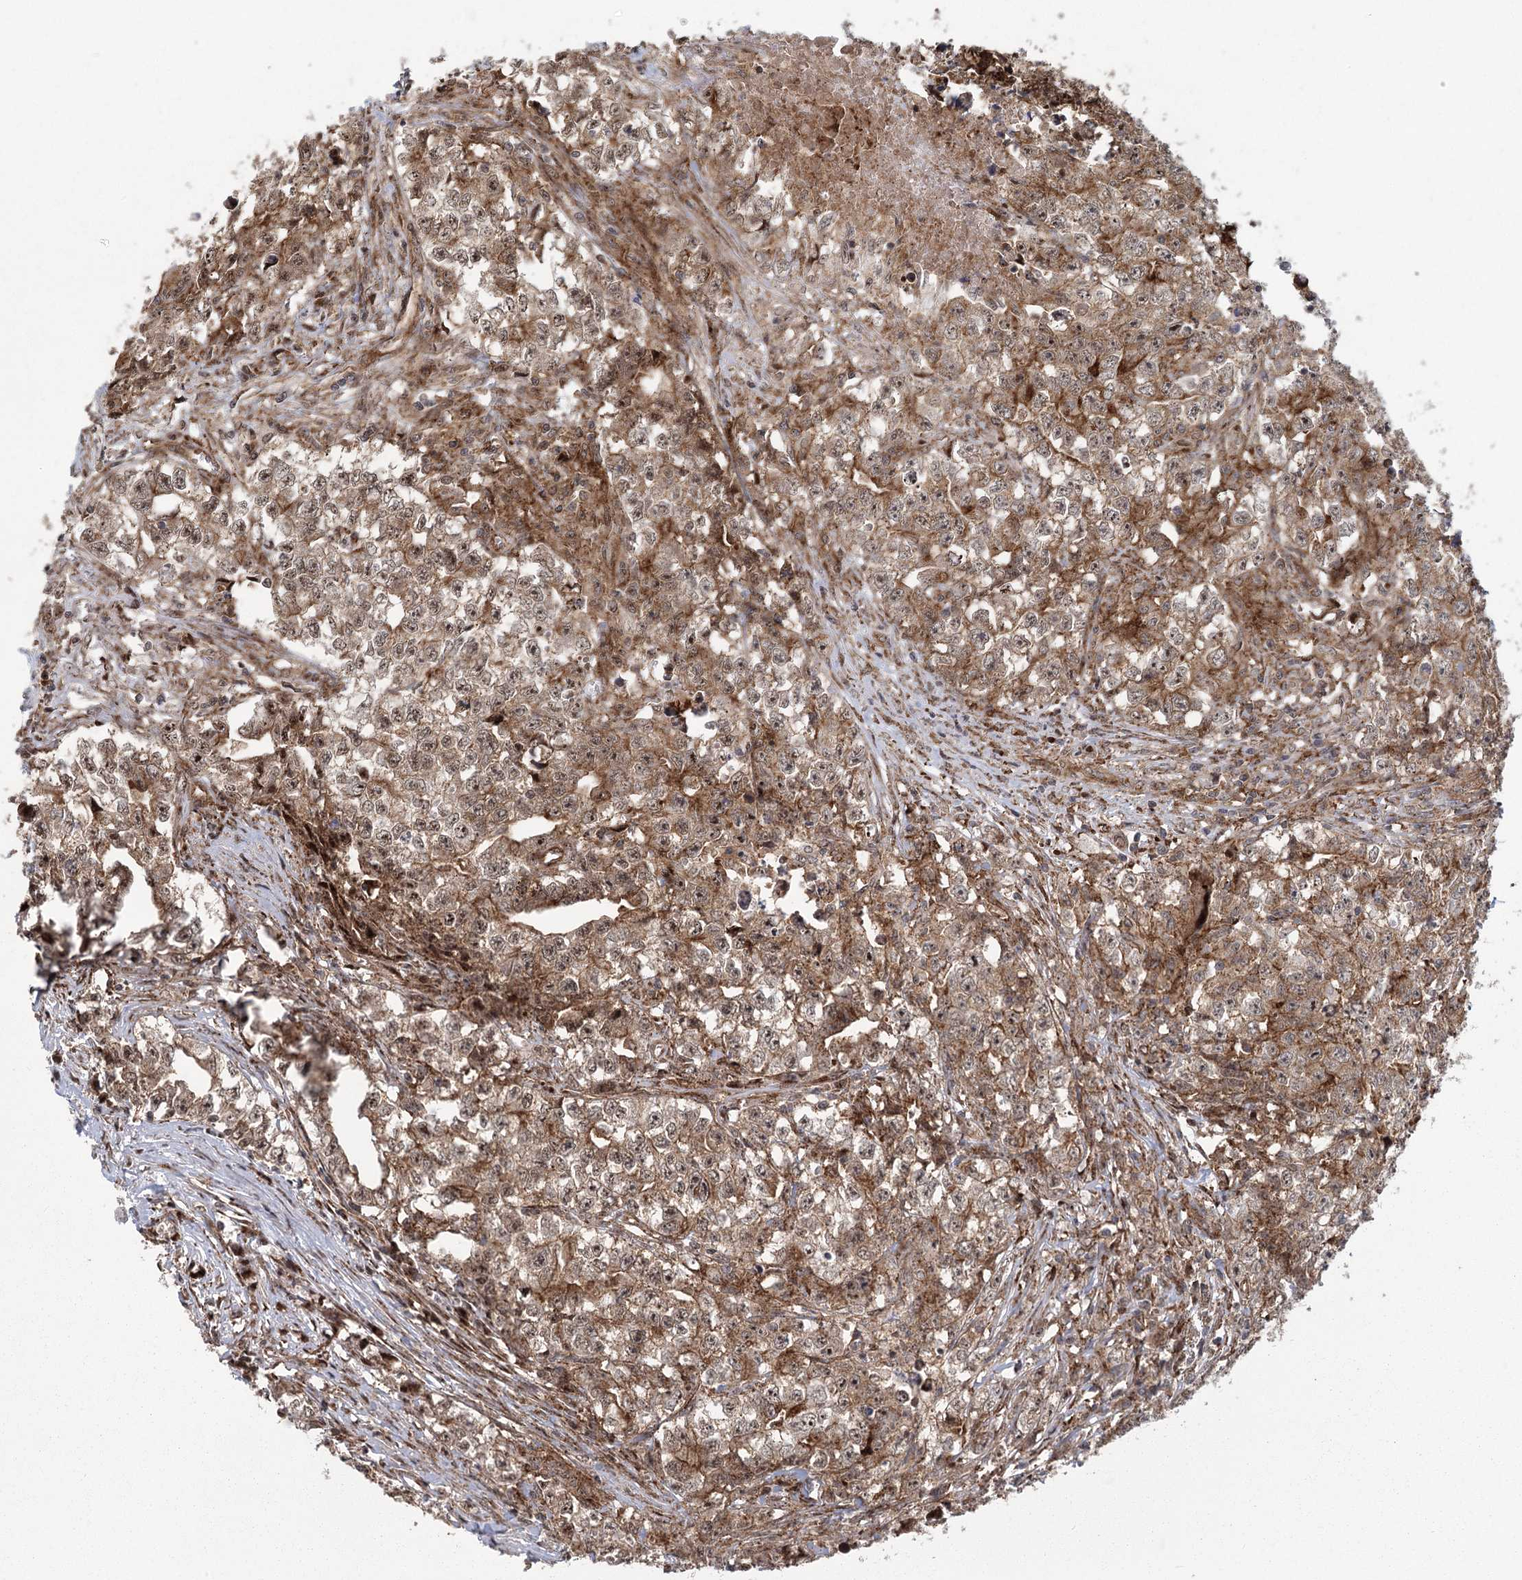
{"staining": {"intensity": "moderate", "quantity": ">75%", "location": "cytoplasmic/membranous,nuclear"}, "tissue": "testis cancer", "cell_type": "Tumor cells", "image_type": "cancer", "snomed": [{"axis": "morphology", "description": "Seminoma, NOS"}, {"axis": "morphology", "description": "Carcinoma, Embryonal, NOS"}, {"axis": "topography", "description": "Testis"}], "caption": "IHC histopathology image of neoplastic tissue: human testis cancer stained using immunohistochemistry (IHC) displays medium levels of moderate protein expression localized specifically in the cytoplasmic/membranous and nuclear of tumor cells, appearing as a cytoplasmic/membranous and nuclear brown color.", "gene": "PARM1", "patient": {"sex": "male", "age": 43}}